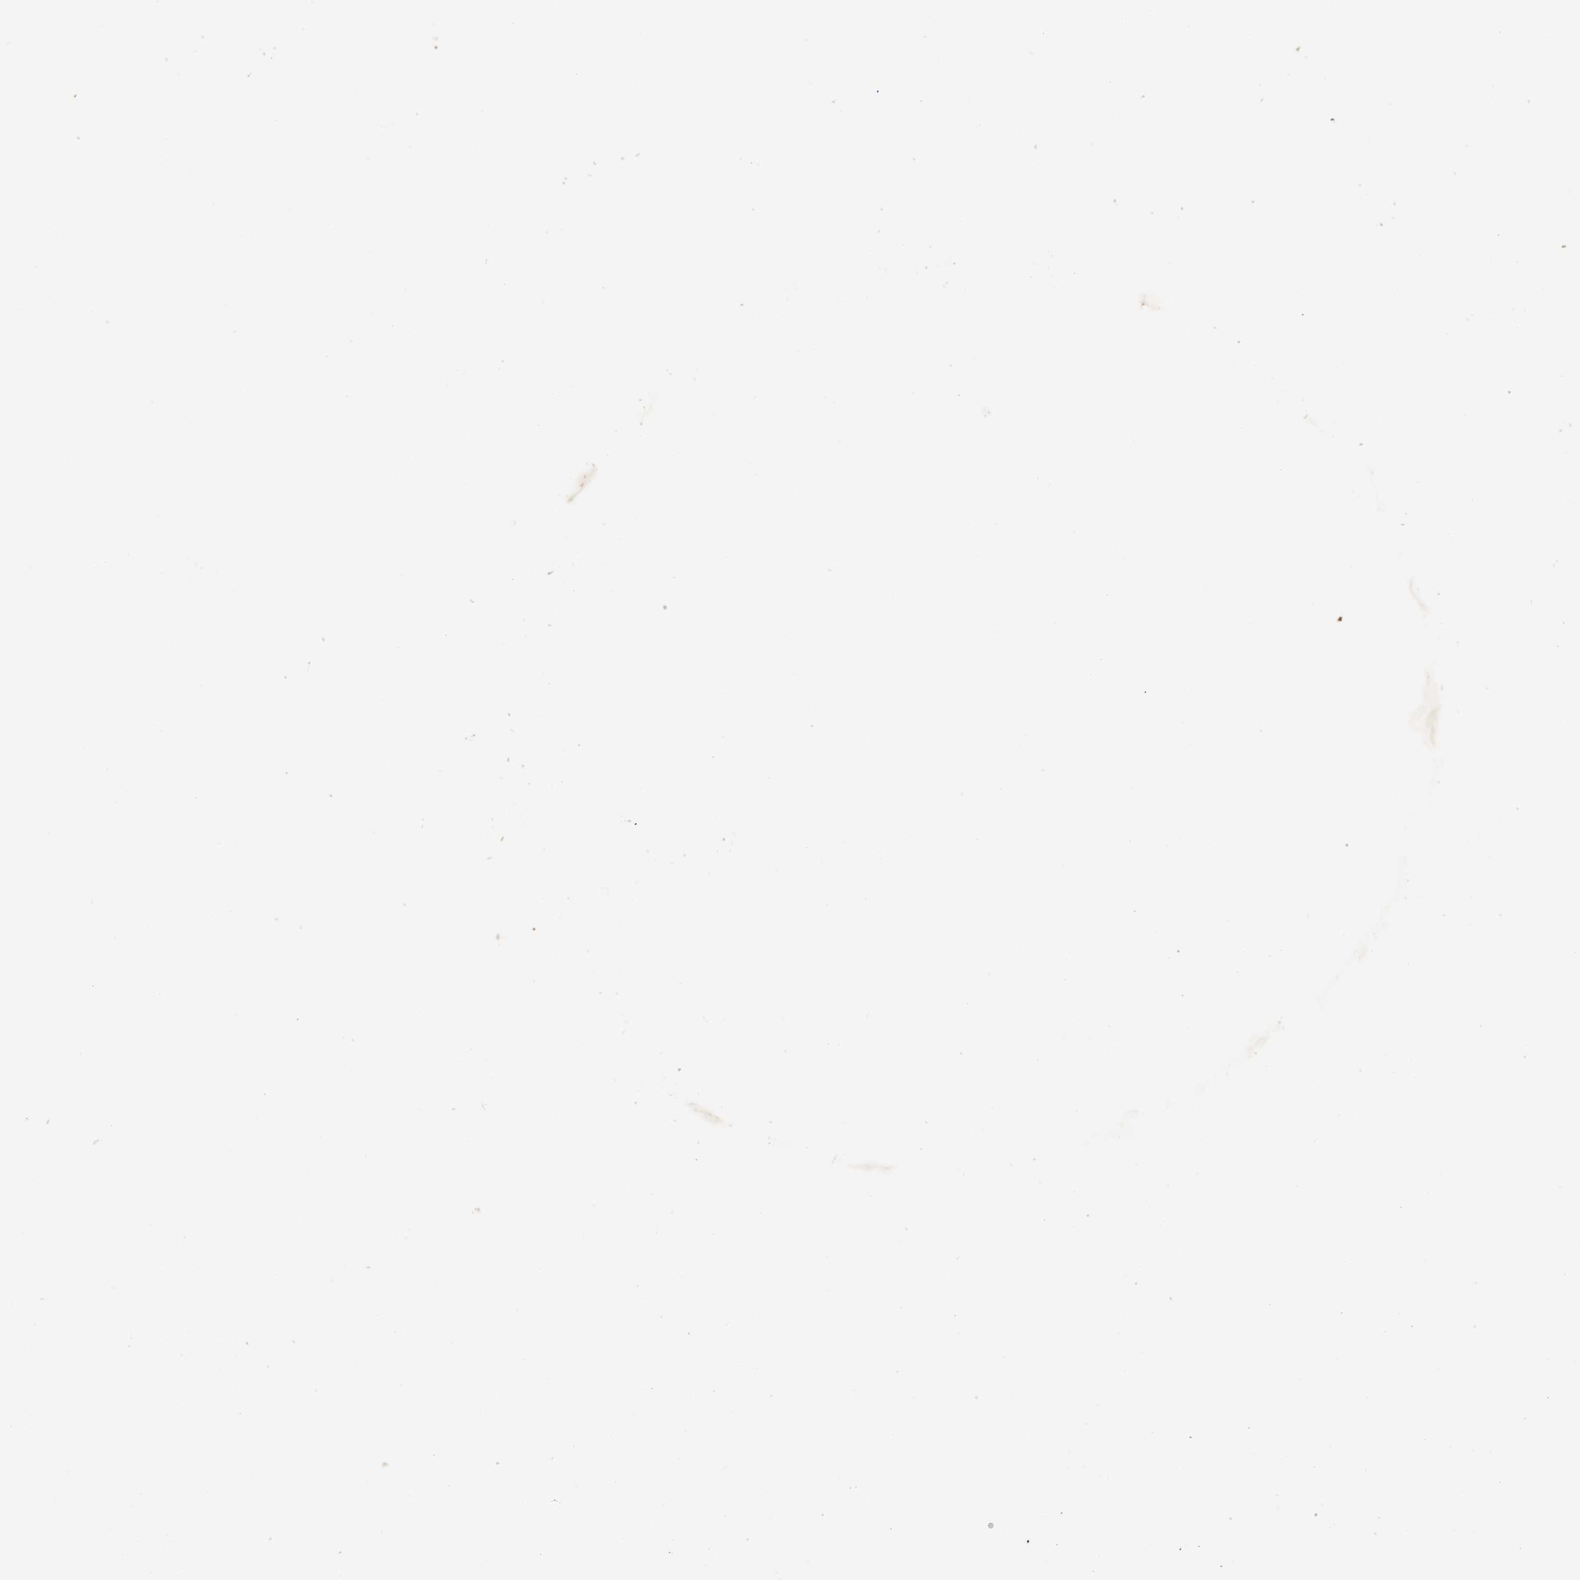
{"staining": {"intensity": "moderate", "quantity": ">75%", "location": "cytoplasmic/membranous,nuclear"}, "tissue": "ovarian cancer", "cell_type": "Tumor cells", "image_type": "cancer", "snomed": [{"axis": "morphology", "description": "Cystadenocarcinoma, serous, NOS"}, {"axis": "topography", "description": "Ovary"}], "caption": "There is medium levels of moderate cytoplasmic/membranous and nuclear staining in tumor cells of ovarian serous cystadenocarcinoma, as demonstrated by immunohistochemical staining (brown color).", "gene": "SPTLC1", "patient": {"sex": "female", "age": 56}}